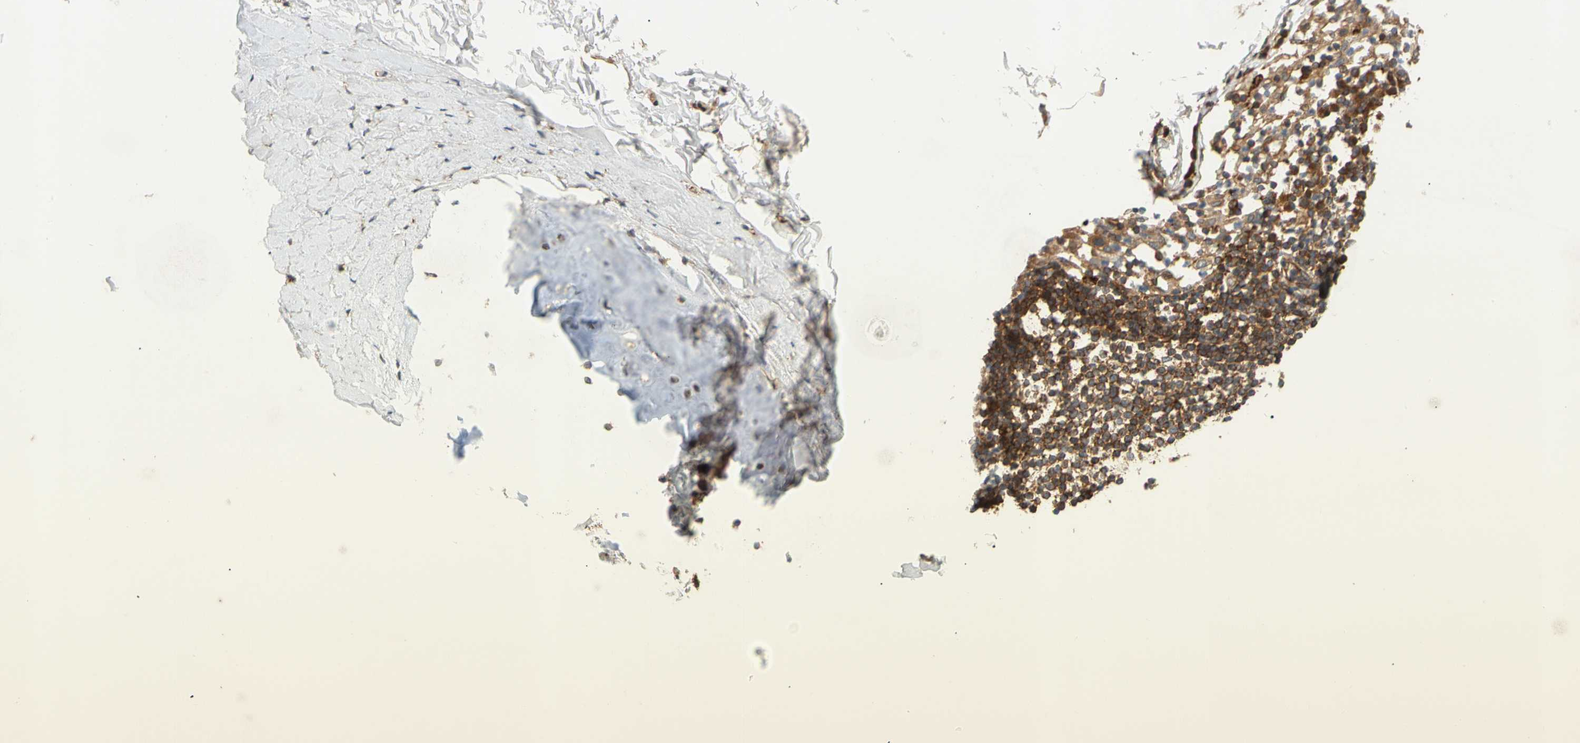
{"staining": {"intensity": "weak", "quantity": ">75%", "location": "cytoplasmic/membranous"}, "tissue": "adipose tissue", "cell_type": "Adipocytes", "image_type": "normal", "snomed": [{"axis": "morphology", "description": "Normal tissue, NOS"}, {"axis": "topography", "description": "Cartilage tissue"}, {"axis": "topography", "description": "Bronchus"}], "caption": "A photomicrograph of adipose tissue stained for a protein reveals weak cytoplasmic/membranous brown staining in adipocytes. (DAB IHC with brightfield microscopy, high magnification).", "gene": "ANKHD1", "patient": {"sex": "female", "age": 73}}